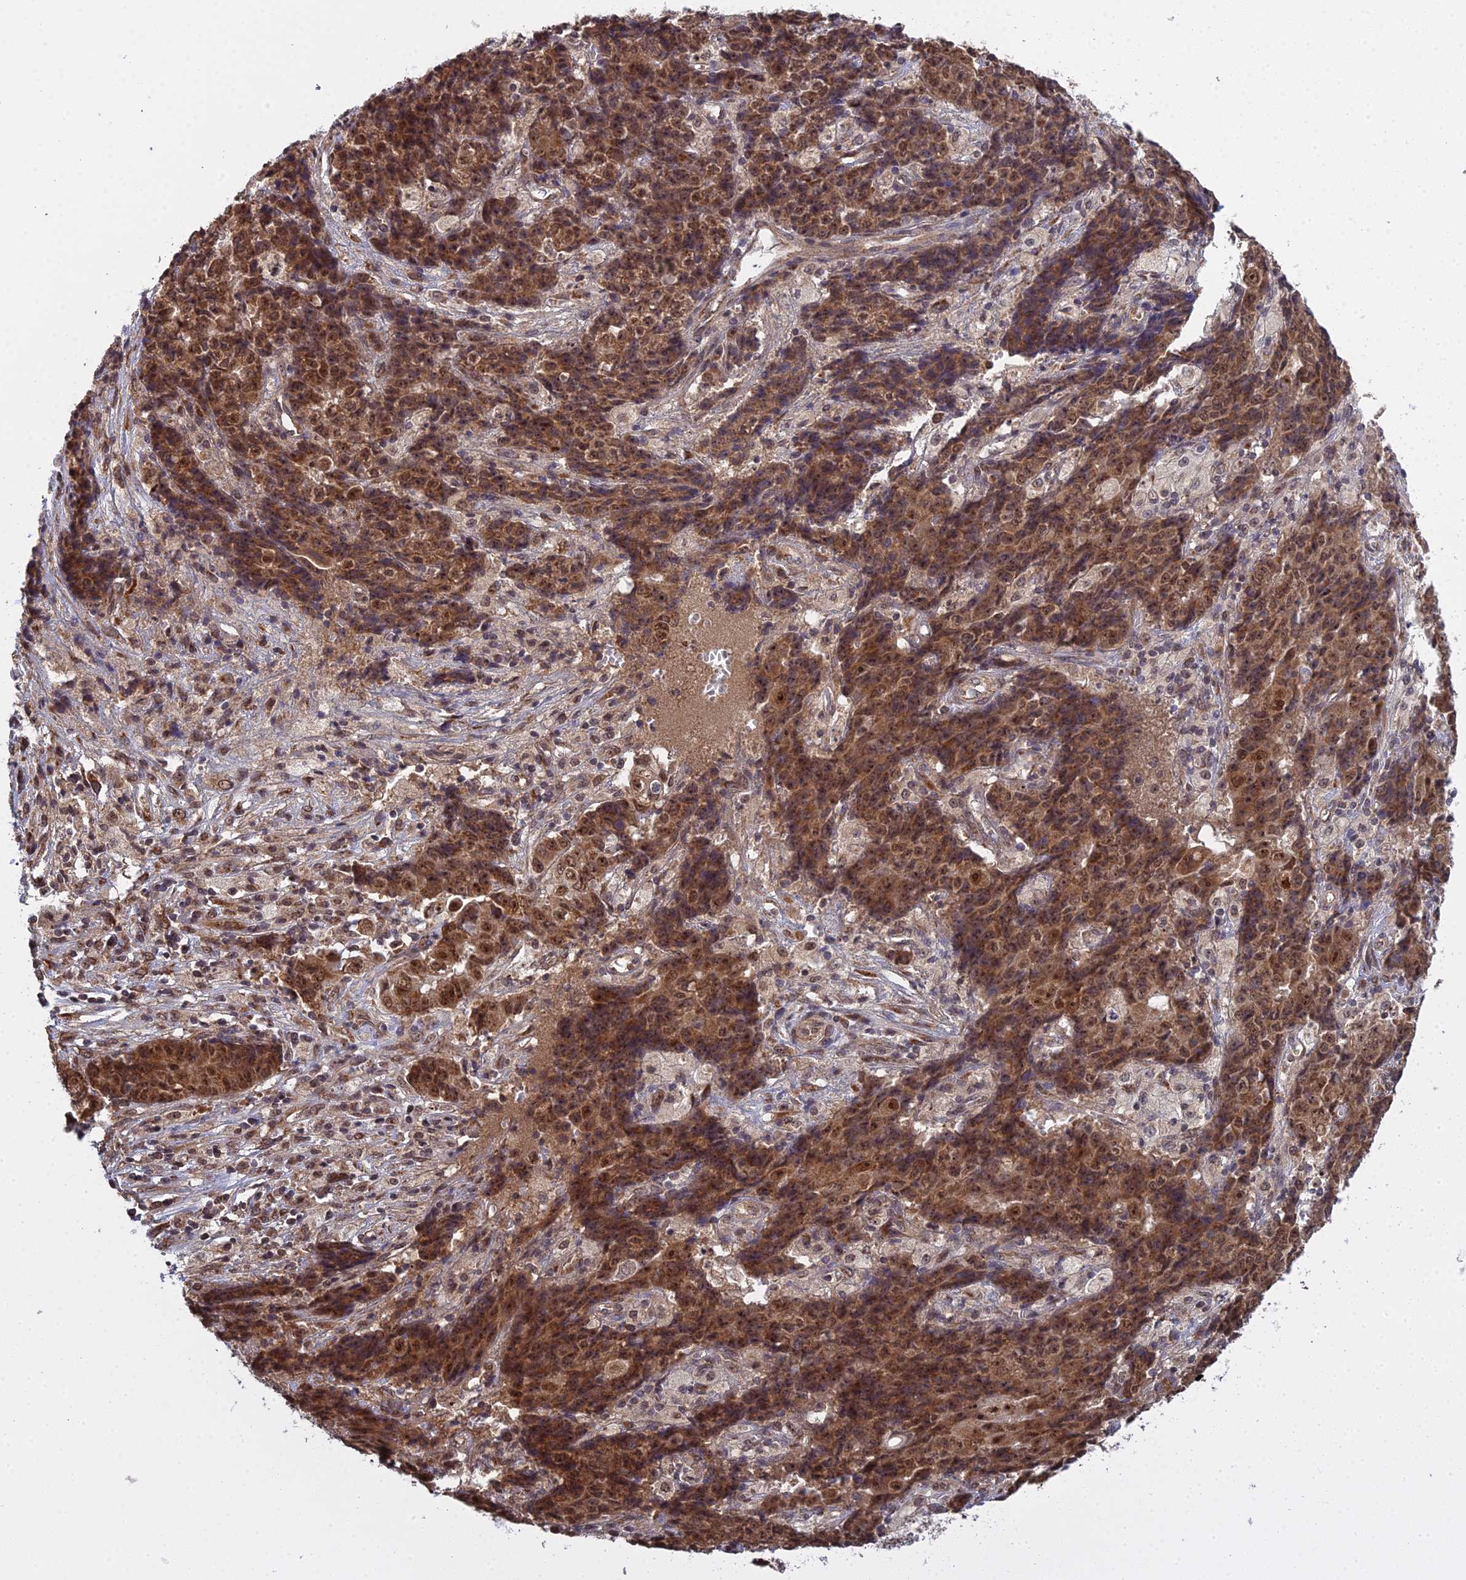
{"staining": {"intensity": "moderate", "quantity": ">75%", "location": "nuclear"}, "tissue": "ovarian cancer", "cell_type": "Tumor cells", "image_type": "cancer", "snomed": [{"axis": "morphology", "description": "Carcinoma, endometroid"}, {"axis": "topography", "description": "Ovary"}], "caption": "Immunohistochemistry (IHC) photomicrograph of ovarian cancer stained for a protein (brown), which shows medium levels of moderate nuclear positivity in about >75% of tumor cells.", "gene": "MEOX1", "patient": {"sex": "female", "age": 42}}